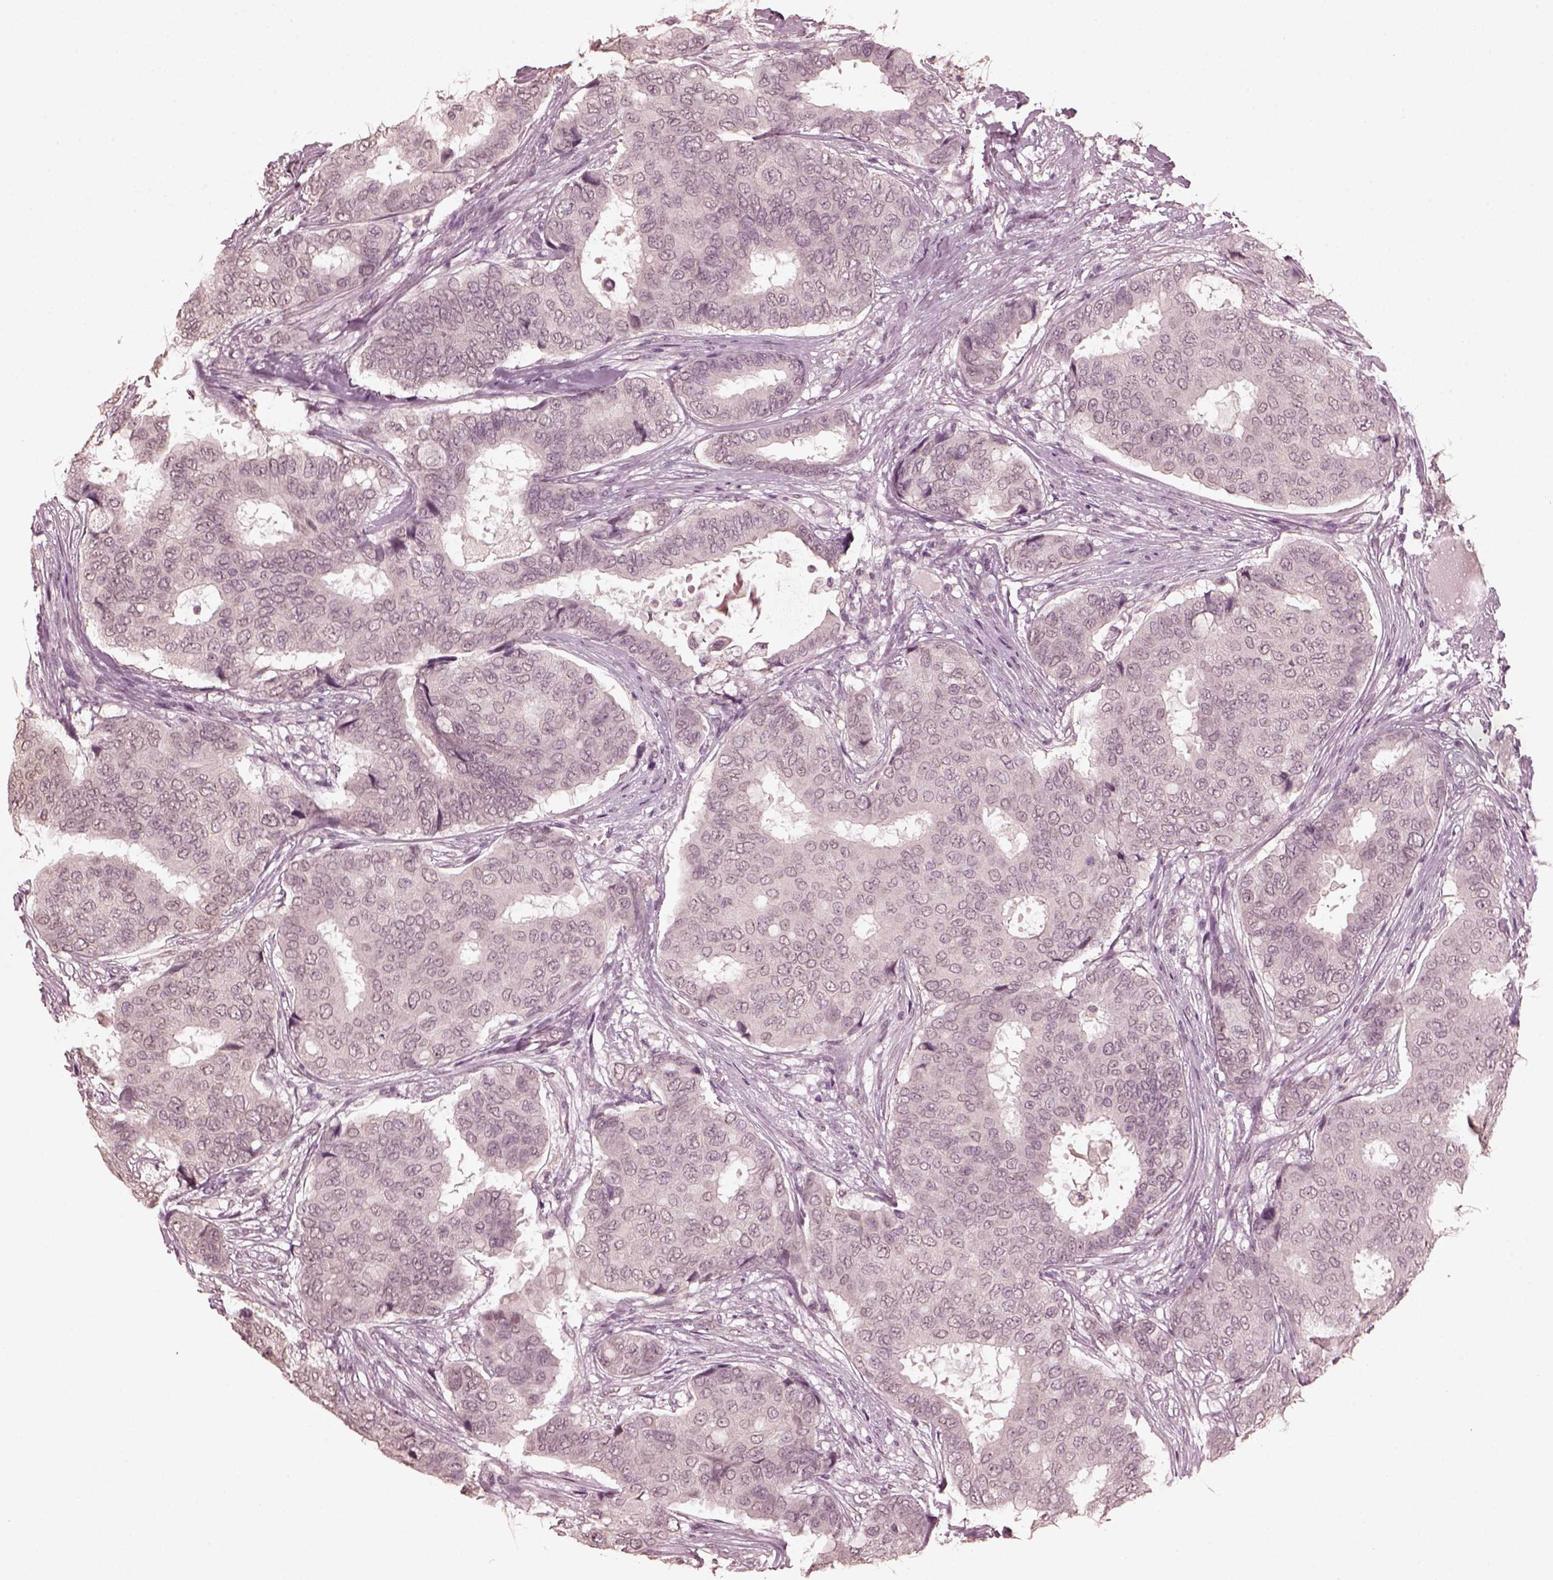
{"staining": {"intensity": "negative", "quantity": "none", "location": "none"}, "tissue": "breast cancer", "cell_type": "Tumor cells", "image_type": "cancer", "snomed": [{"axis": "morphology", "description": "Duct carcinoma"}, {"axis": "topography", "description": "Breast"}], "caption": "The micrograph demonstrates no staining of tumor cells in breast cancer (invasive ductal carcinoma). (DAB immunohistochemistry (IHC), high magnification).", "gene": "KRT79", "patient": {"sex": "female", "age": 75}}